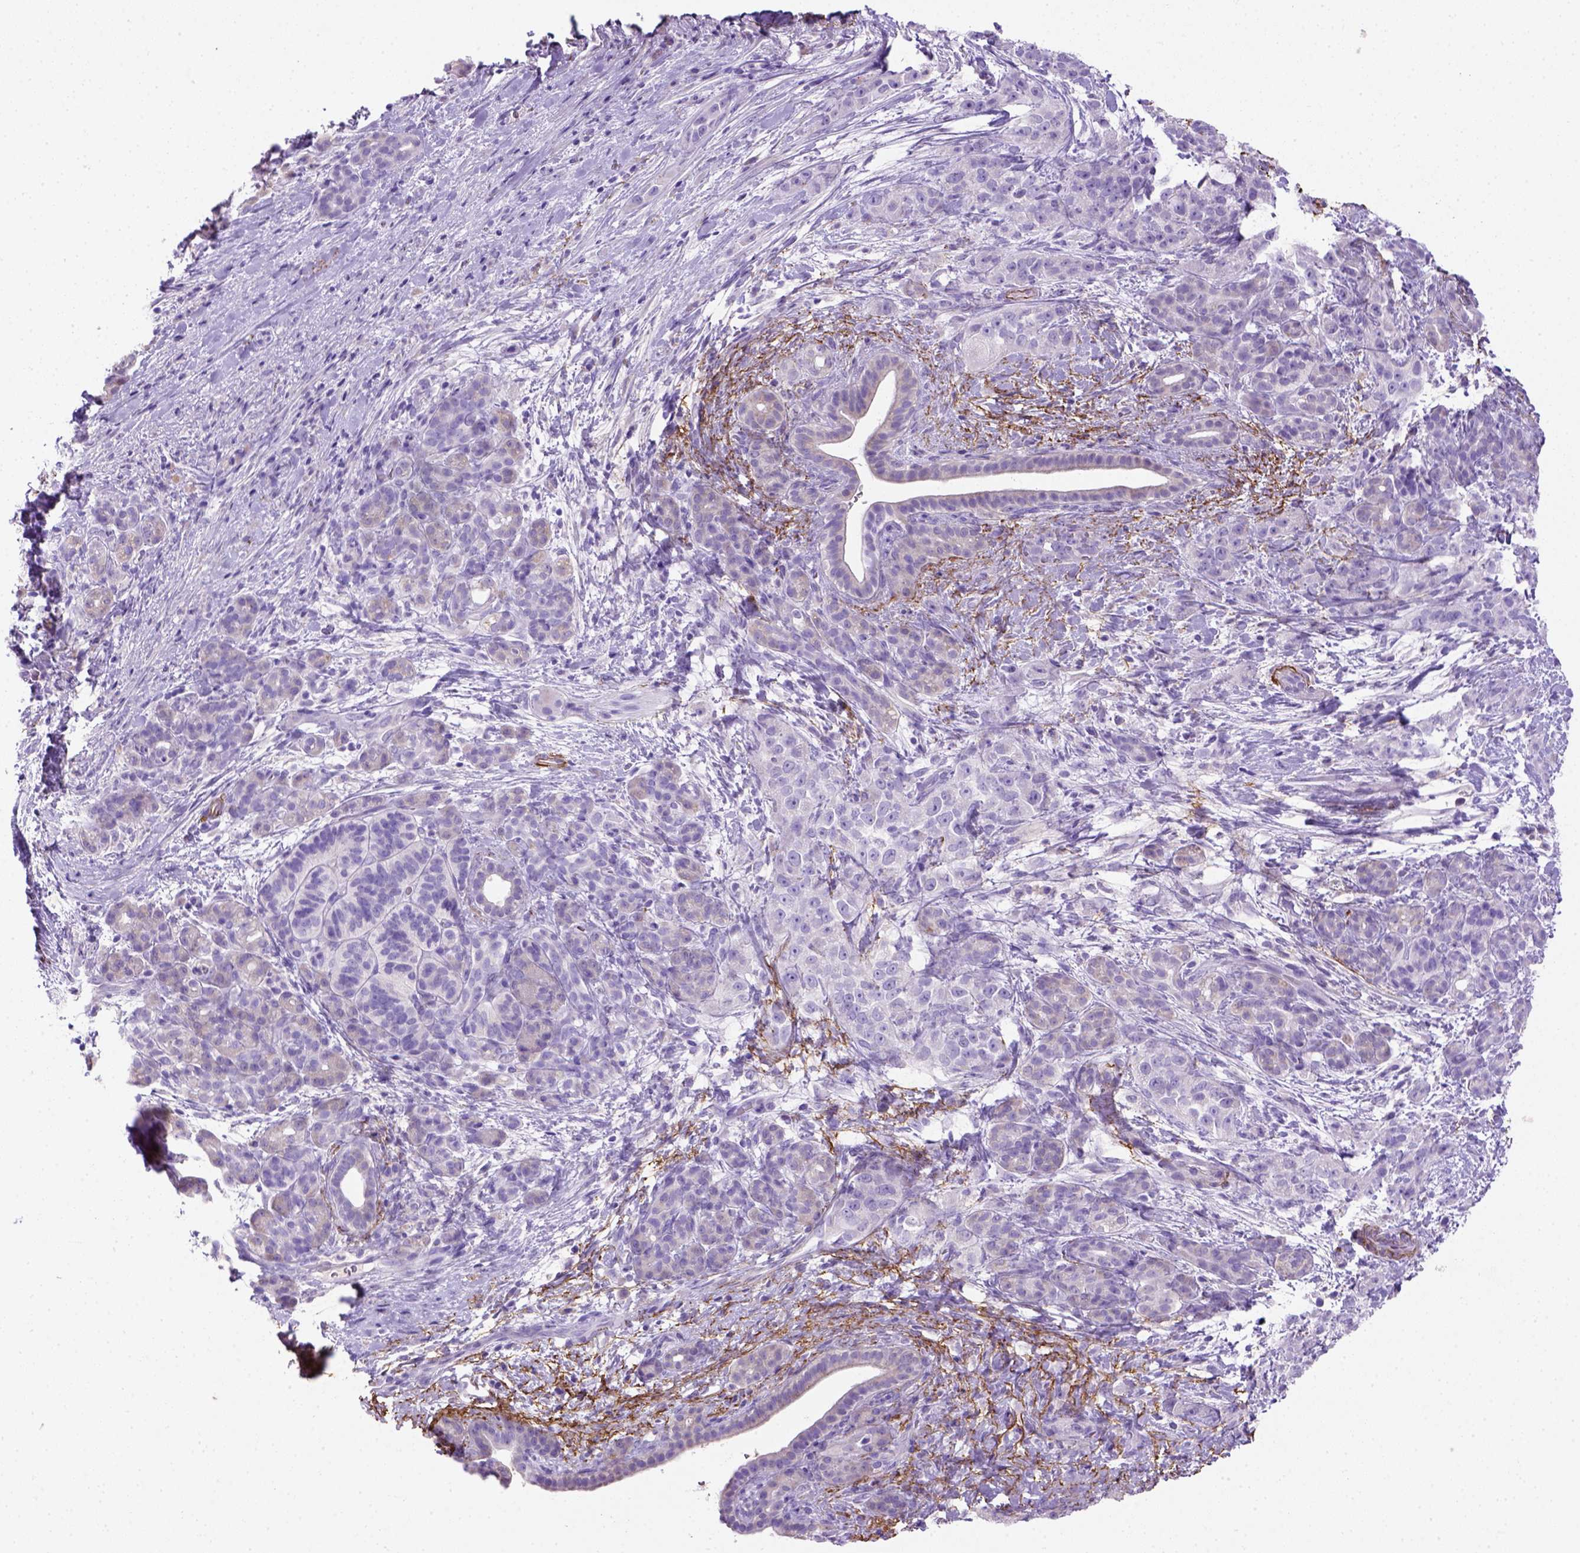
{"staining": {"intensity": "negative", "quantity": "none", "location": "none"}, "tissue": "pancreatic cancer", "cell_type": "Tumor cells", "image_type": "cancer", "snomed": [{"axis": "morphology", "description": "Adenocarcinoma, NOS"}, {"axis": "topography", "description": "Pancreas"}], "caption": "There is no significant expression in tumor cells of pancreatic cancer (adenocarcinoma). (DAB IHC with hematoxylin counter stain).", "gene": "SIRPD", "patient": {"sex": "male", "age": 44}}